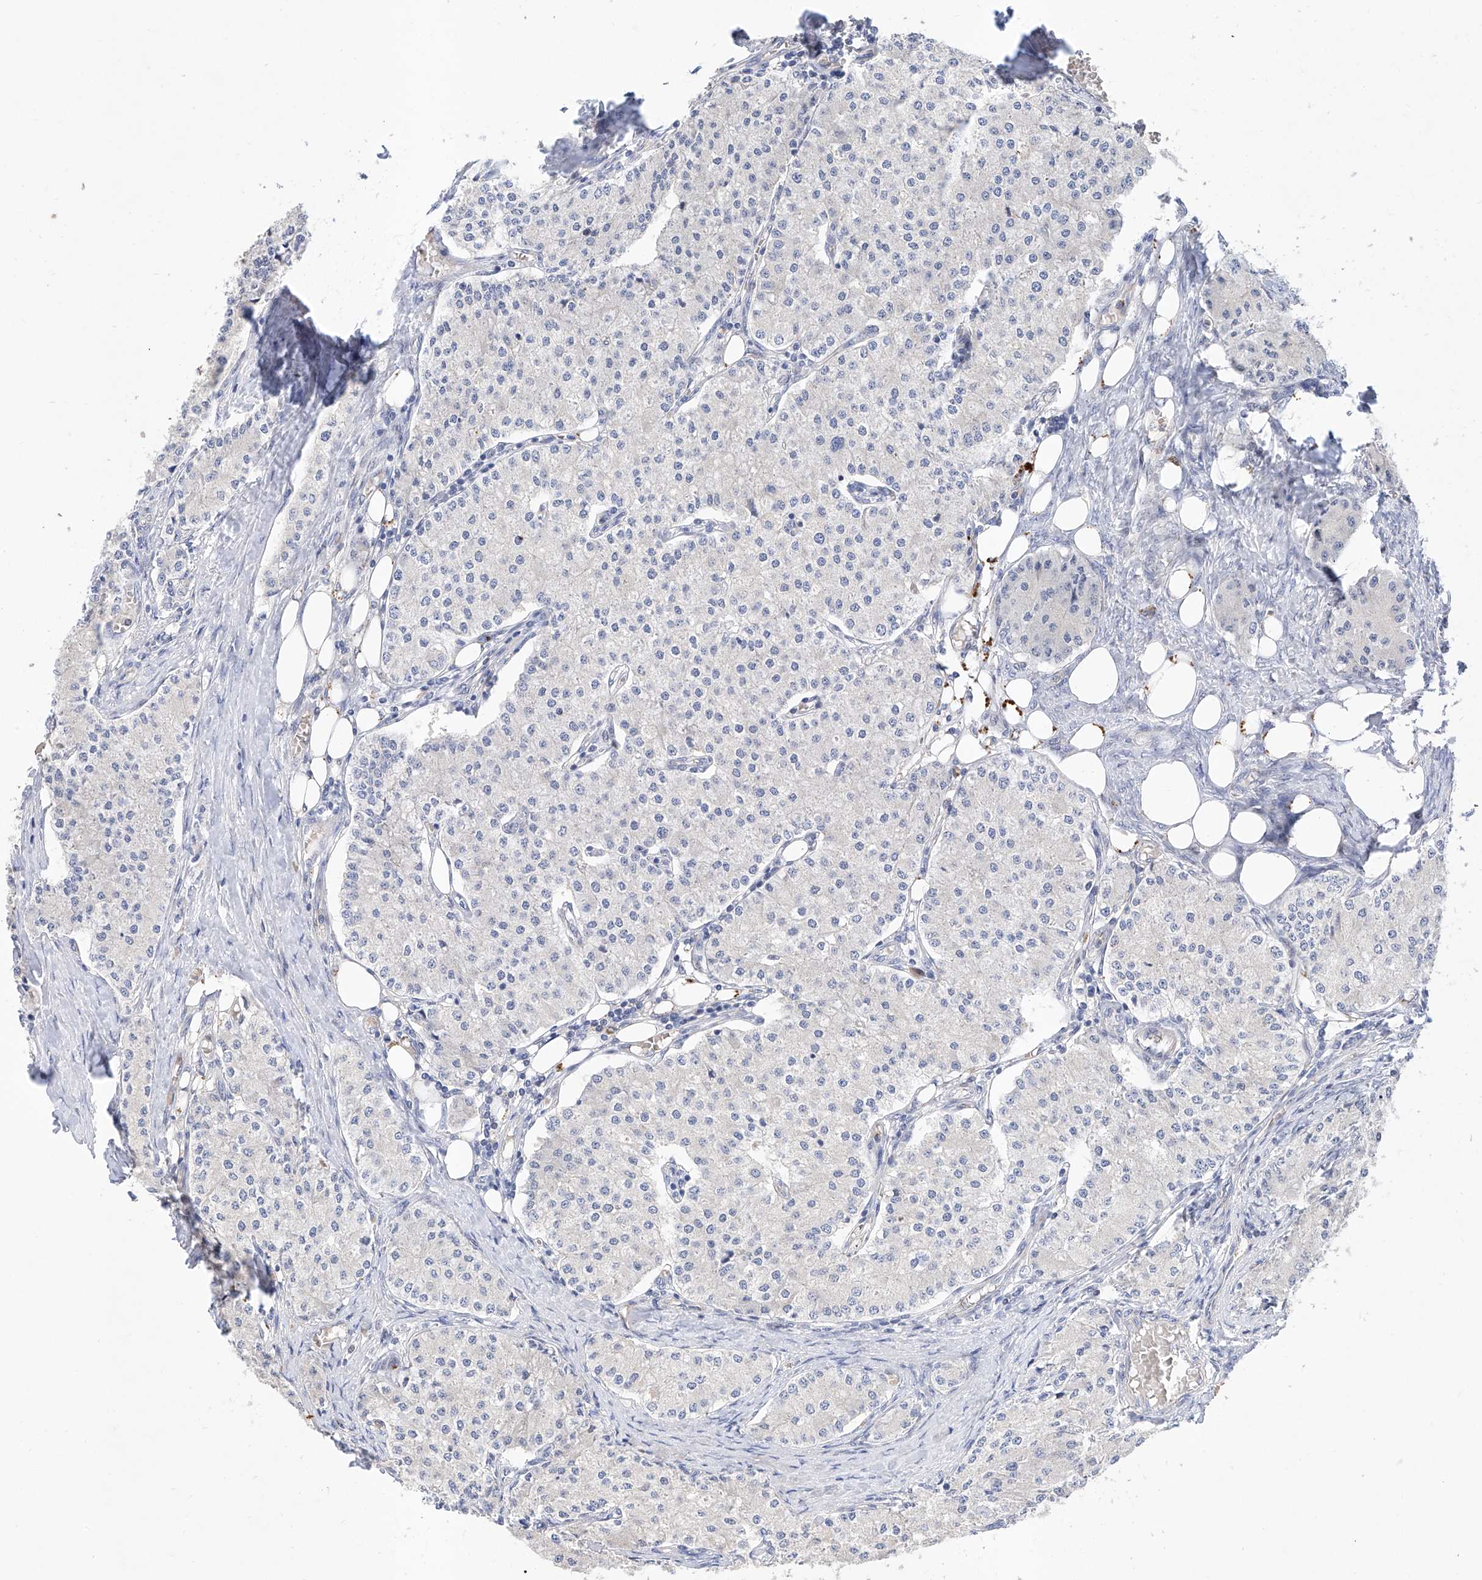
{"staining": {"intensity": "negative", "quantity": "none", "location": "none"}, "tissue": "carcinoid", "cell_type": "Tumor cells", "image_type": "cancer", "snomed": [{"axis": "morphology", "description": "Carcinoid, malignant, NOS"}, {"axis": "topography", "description": "Colon"}], "caption": "Photomicrograph shows no significant protein positivity in tumor cells of carcinoid.", "gene": "FUCA2", "patient": {"sex": "female", "age": 52}}